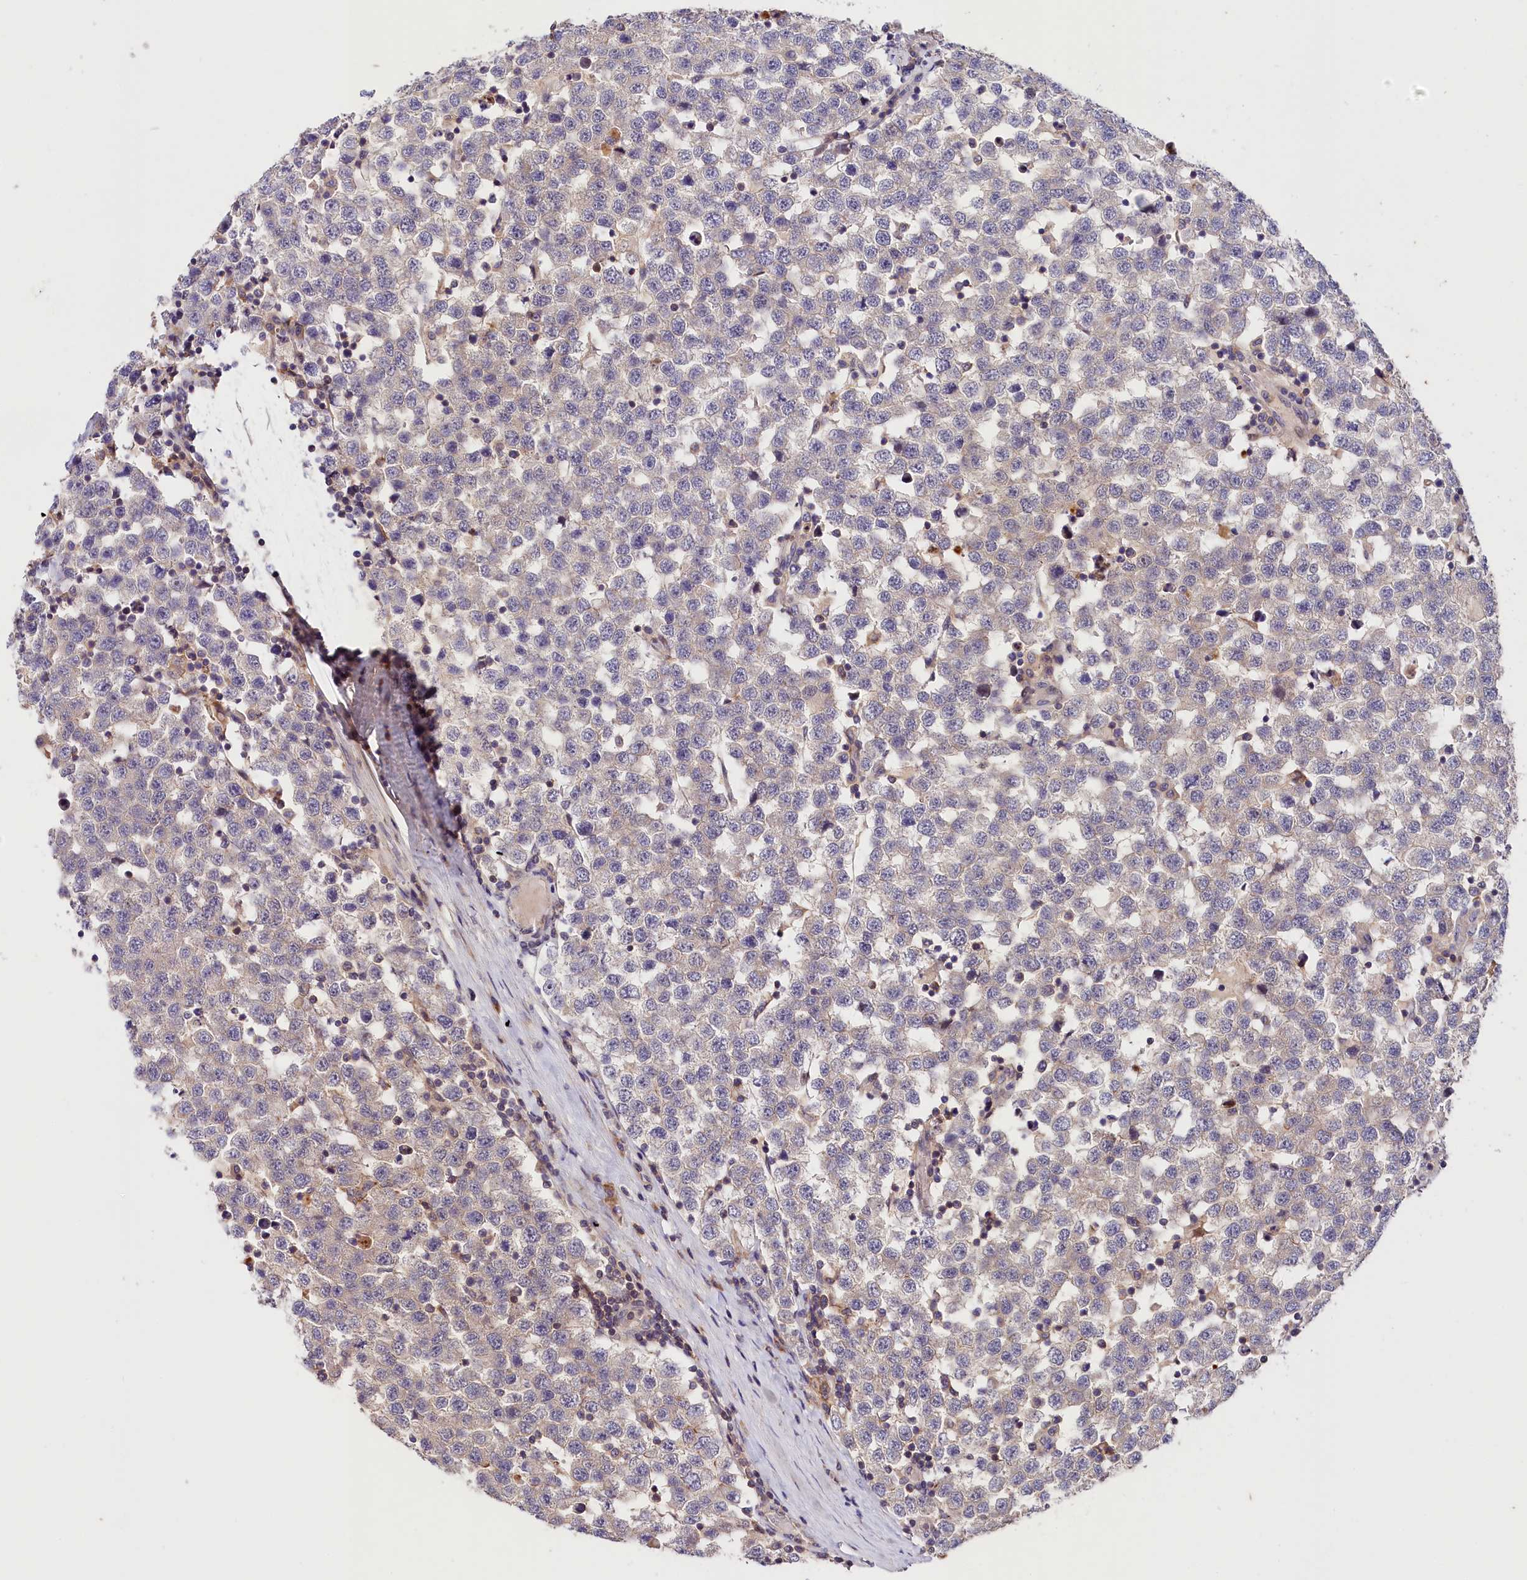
{"staining": {"intensity": "weak", "quantity": "<25%", "location": "cytoplasmic/membranous"}, "tissue": "testis cancer", "cell_type": "Tumor cells", "image_type": "cancer", "snomed": [{"axis": "morphology", "description": "Seminoma, NOS"}, {"axis": "topography", "description": "Testis"}], "caption": "Human testis cancer stained for a protein using immunohistochemistry (IHC) displays no positivity in tumor cells.", "gene": "CACNA1H", "patient": {"sex": "male", "age": 34}}